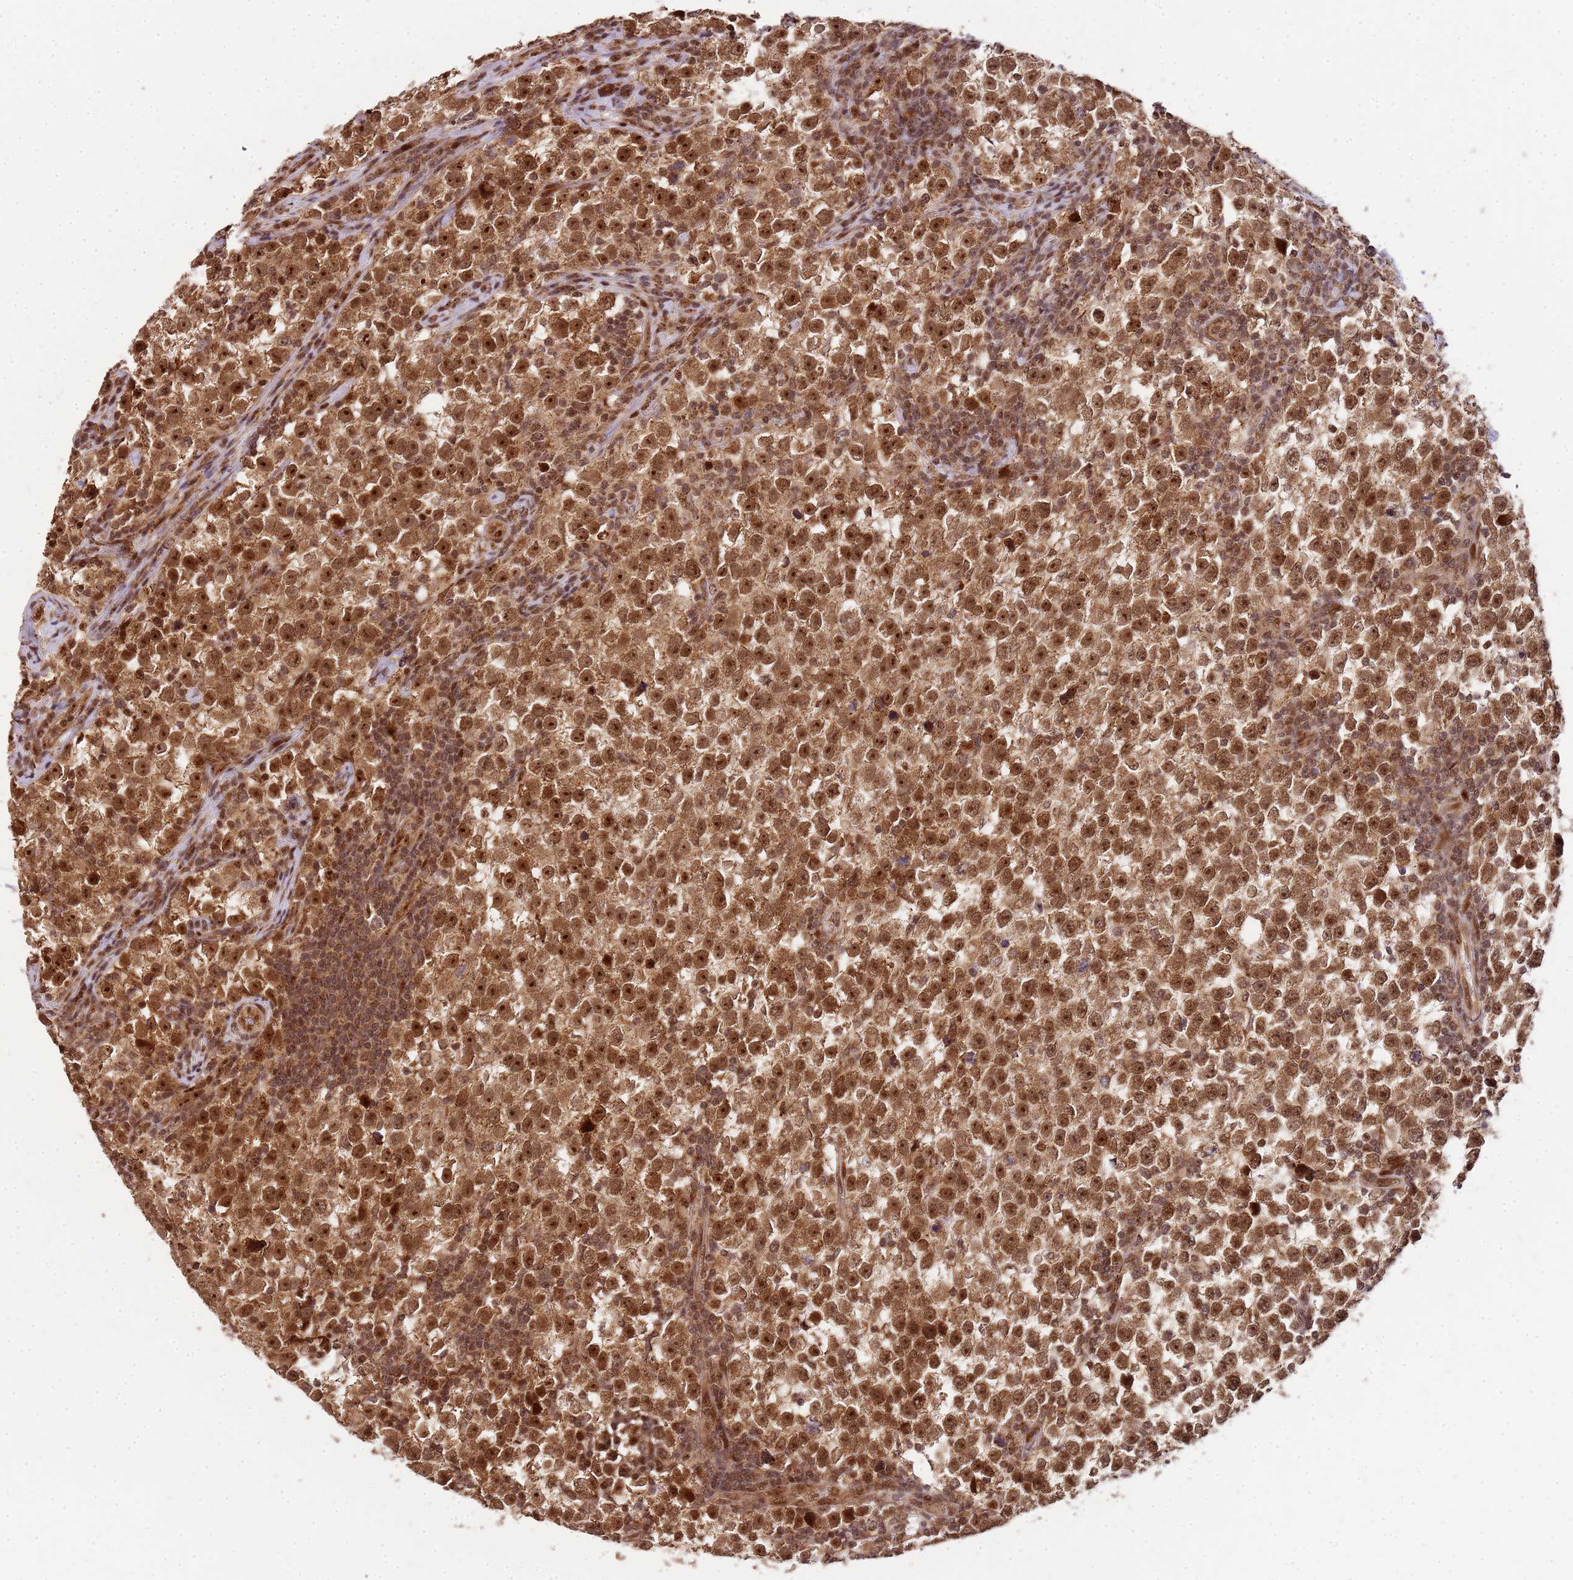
{"staining": {"intensity": "moderate", "quantity": ">75%", "location": "cytoplasmic/membranous,nuclear"}, "tissue": "testis cancer", "cell_type": "Tumor cells", "image_type": "cancer", "snomed": [{"axis": "morphology", "description": "Normal tissue, NOS"}, {"axis": "morphology", "description": "Seminoma, NOS"}, {"axis": "topography", "description": "Testis"}], "caption": "Immunohistochemical staining of human testis seminoma reveals moderate cytoplasmic/membranous and nuclear protein expression in about >75% of tumor cells.", "gene": "PEX14", "patient": {"sex": "male", "age": 43}}